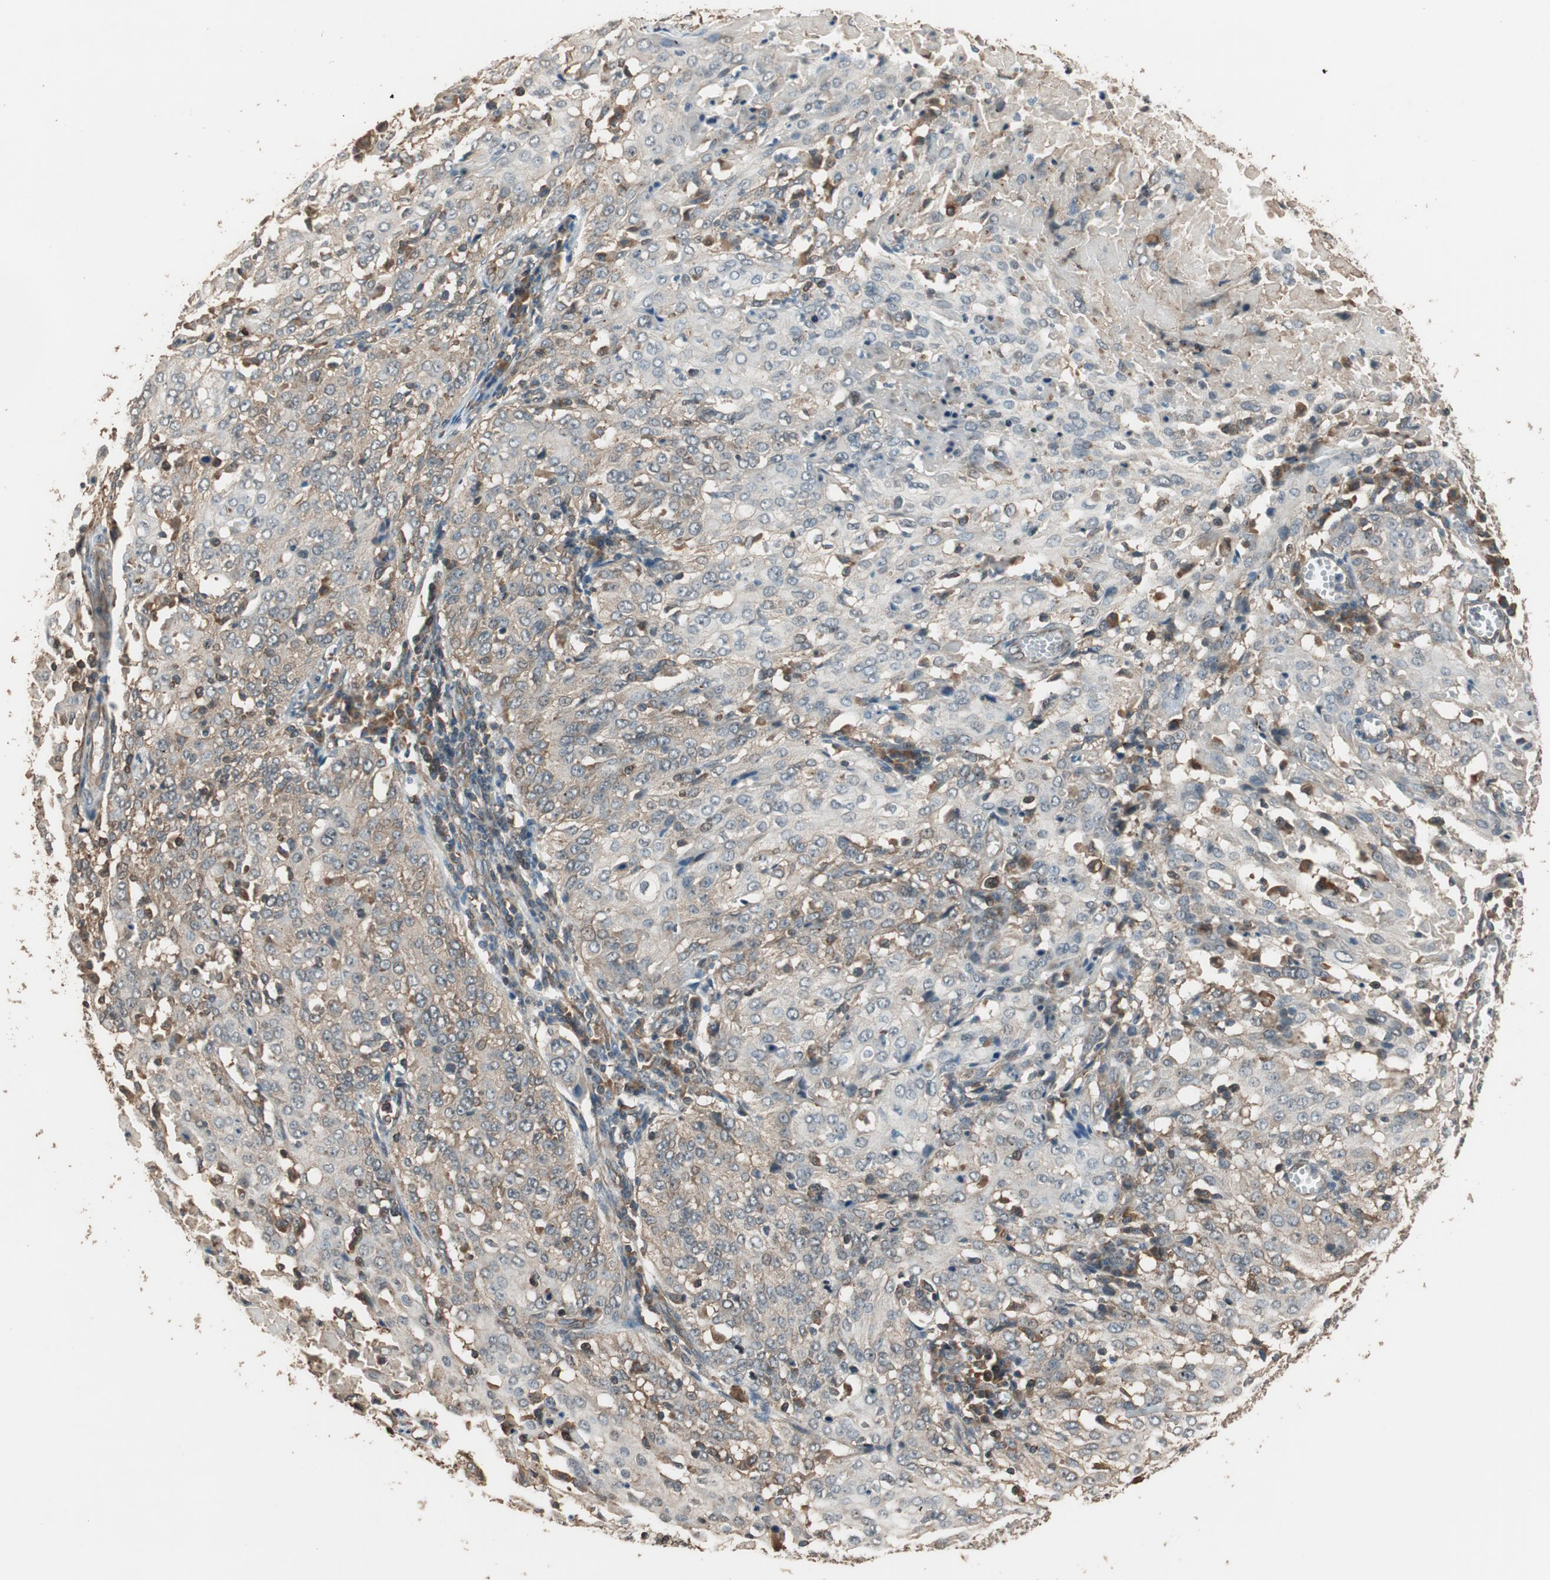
{"staining": {"intensity": "weak", "quantity": "25%-75%", "location": "cytoplasmic/membranous"}, "tissue": "cervical cancer", "cell_type": "Tumor cells", "image_type": "cancer", "snomed": [{"axis": "morphology", "description": "Squamous cell carcinoma, NOS"}, {"axis": "topography", "description": "Cervix"}], "caption": "Immunohistochemistry (IHC) photomicrograph of squamous cell carcinoma (cervical) stained for a protein (brown), which exhibits low levels of weak cytoplasmic/membranous staining in approximately 25%-75% of tumor cells.", "gene": "MST1R", "patient": {"sex": "female", "age": 39}}